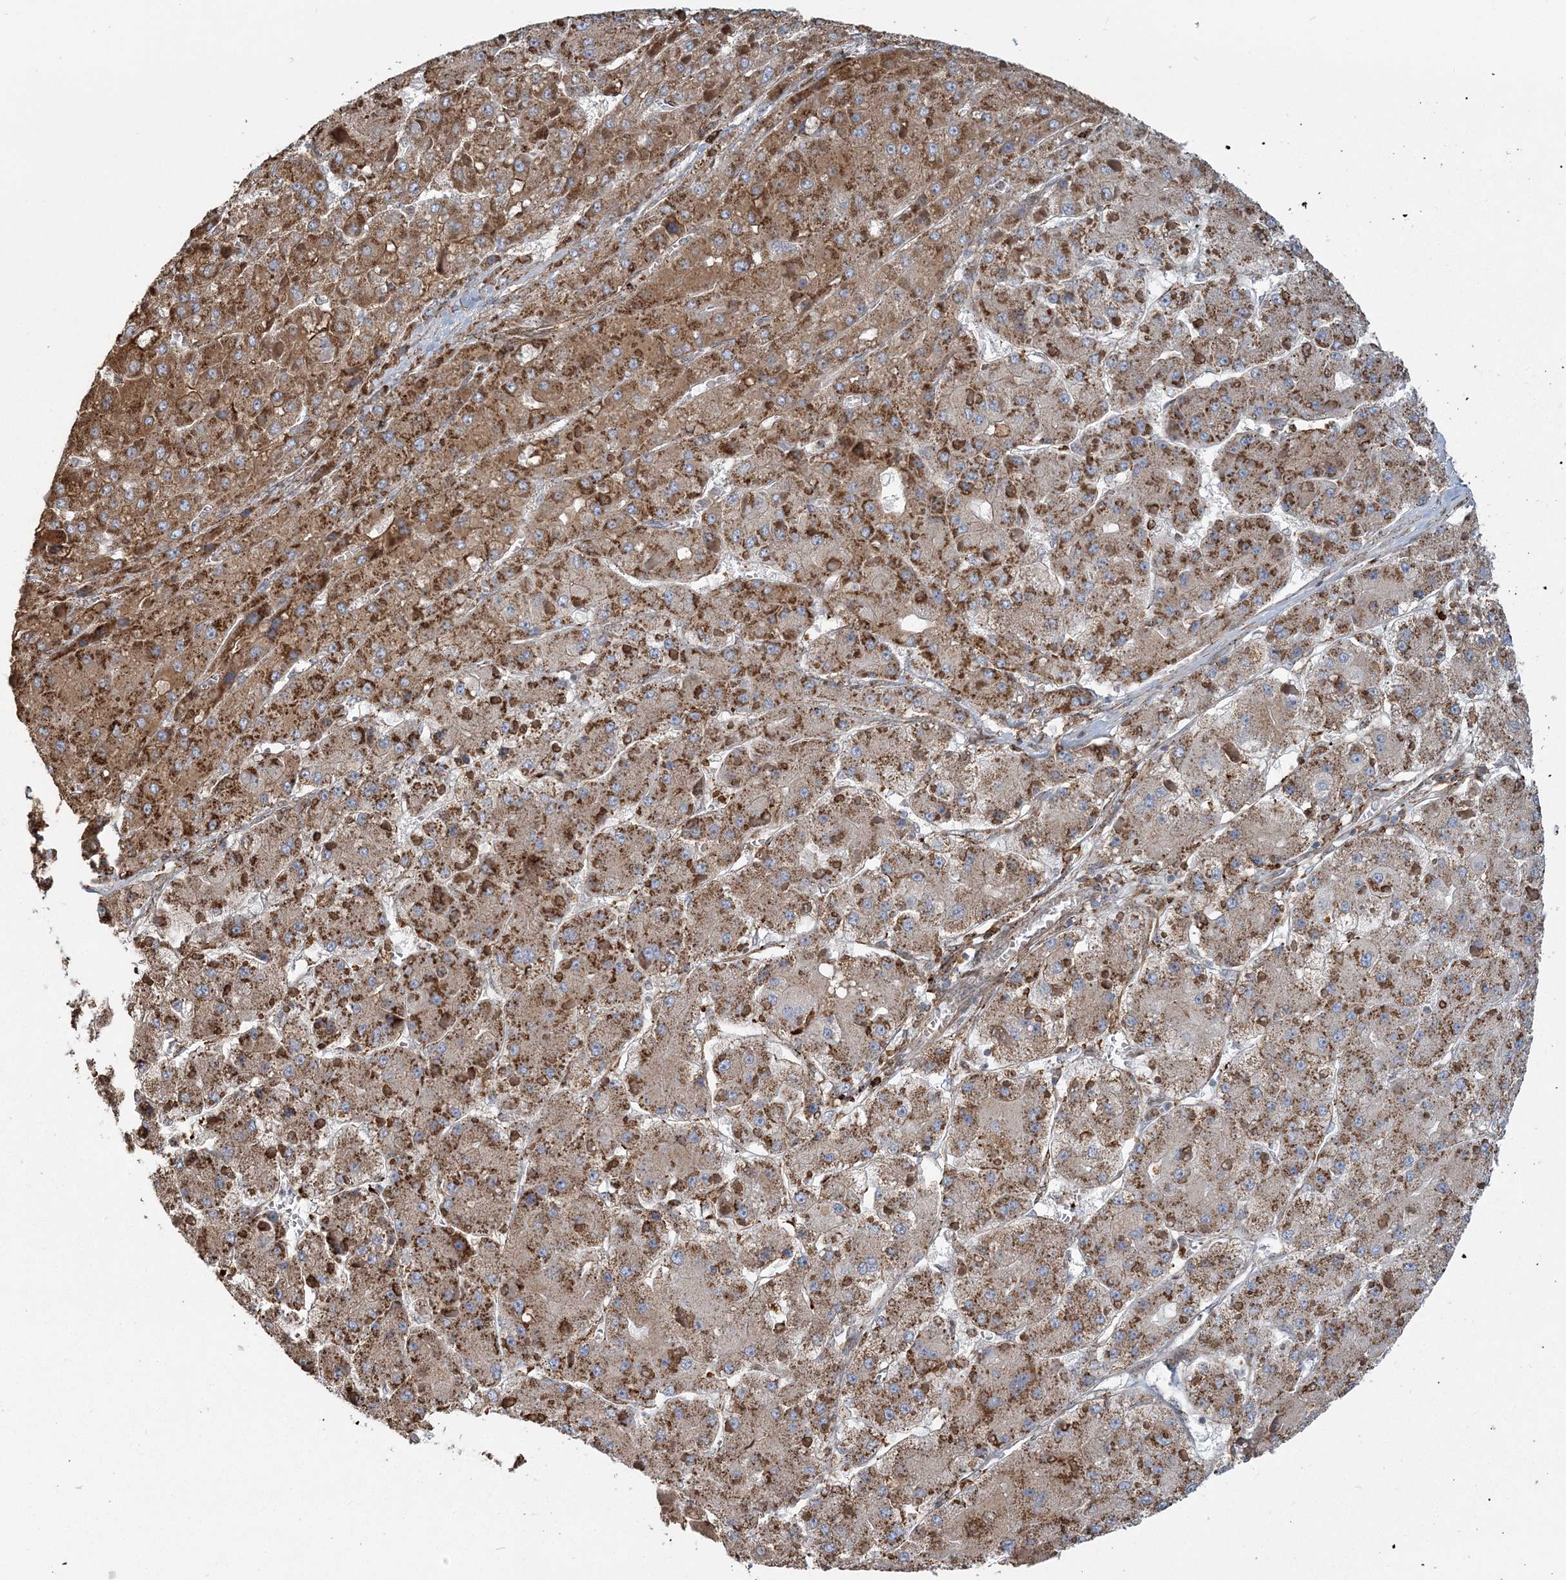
{"staining": {"intensity": "moderate", "quantity": ">75%", "location": "cytoplasmic/membranous"}, "tissue": "liver cancer", "cell_type": "Tumor cells", "image_type": "cancer", "snomed": [{"axis": "morphology", "description": "Carcinoma, Hepatocellular, NOS"}, {"axis": "topography", "description": "Liver"}], "caption": "Immunohistochemical staining of hepatocellular carcinoma (liver) reveals medium levels of moderate cytoplasmic/membranous protein expression in about >75% of tumor cells.", "gene": "TRAF3IP2", "patient": {"sex": "female", "age": 73}}